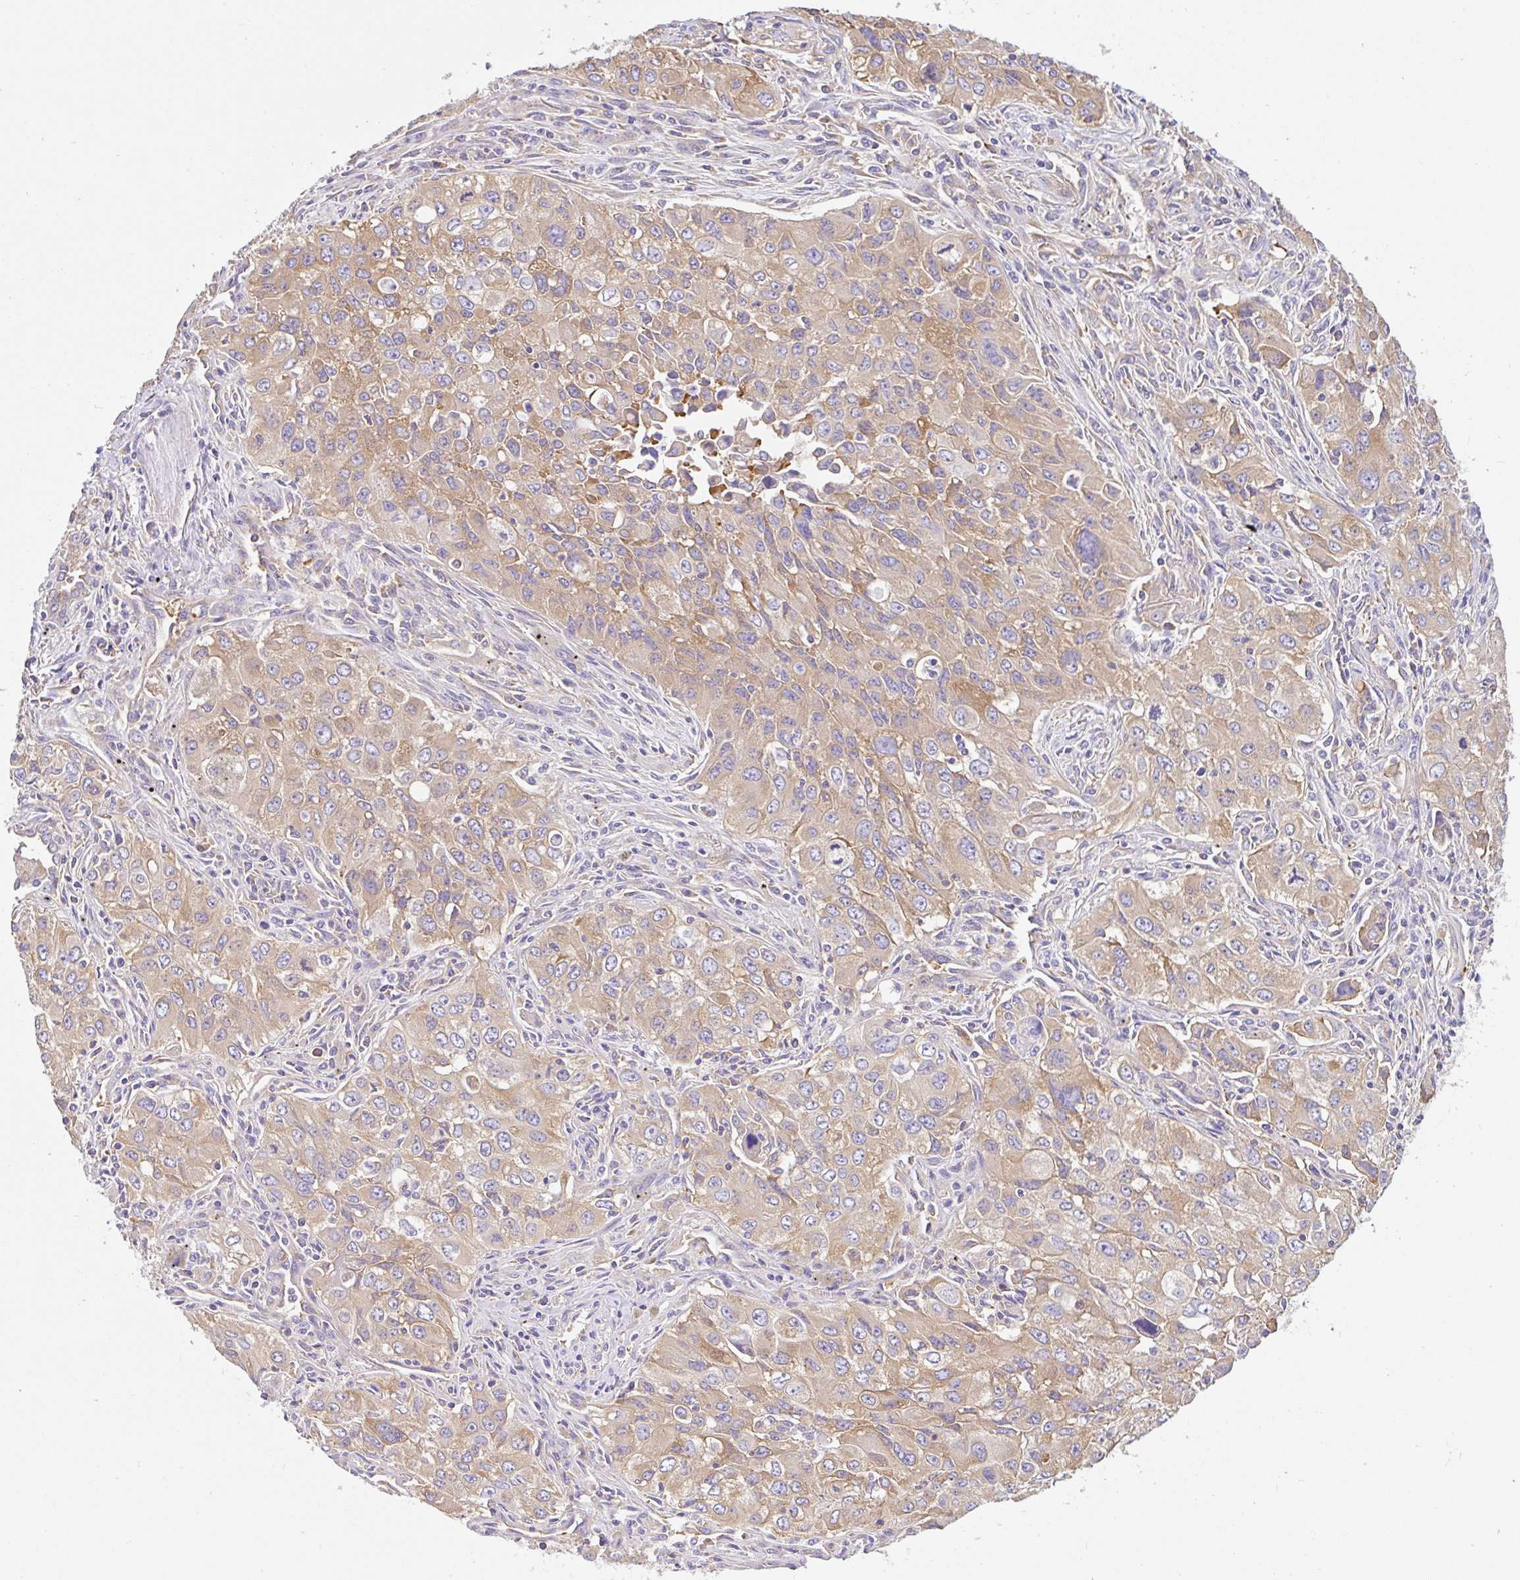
{"staining": {"intensity": "moderate", "quantity": ">75%", "location": "cytoplasmic/membranous"}, "tissue": "lung cancer", "cell_type": "Tumor cells", "image_type": "cancer", "snomed": [{"axis": "morphology", "description": "Adenocarcinoma, NOS"}, {"axis": "morphology", "description": "Adenocarcinoma, metastatic, NOS"}, {"axis": "topography", "description": "Lymph node"}, {"axis": "topography", "description": "Lung"}], "caption": "Protein analysis of lung cancer tissue displays moderate cytoplasmic/membranous positivity in about >75% of tumor cells. The protein is shown in brown color, while the nuclei are stained blue.", "gene": "GFPT2", "patient": {"sex": "female", "age": 42}}